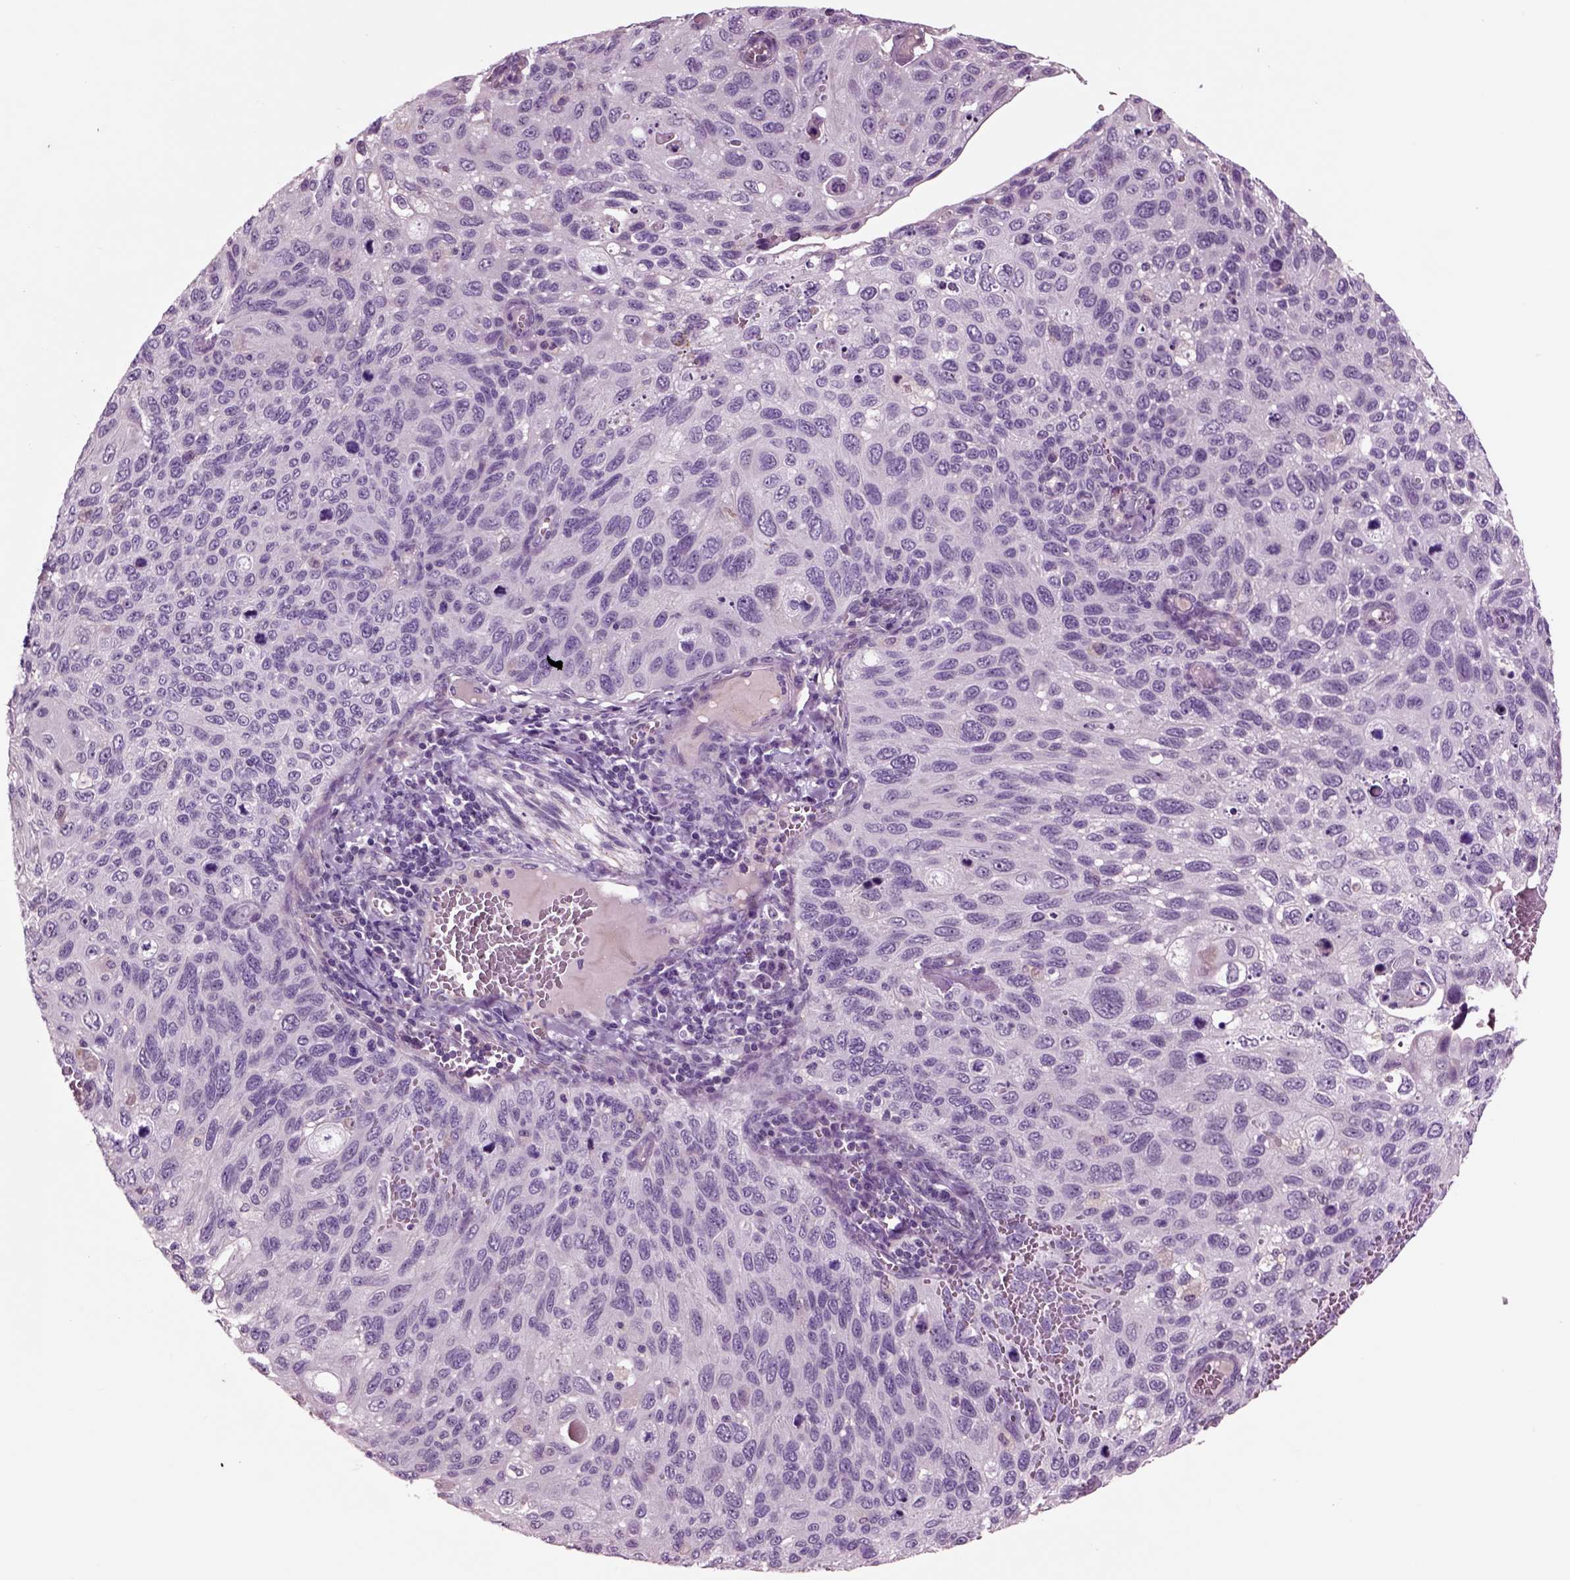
{"staining": {"intensity": "negative", "quantity": "none", "location": "none"}, "tissue": "cervical cancer", "cell_type": "Tumor cells", "image_type": "cancer", "snomed": [{"axis": "morphology", "description": "Squamous cell carcinoma, NOS"}, {"axis": "topography", "description": "Cervix"}], "caption": "Tumor cells are negative for protein expression in human cervical cancer (squamous cell carcinoma).", "gene": "CHGB", "patient": {"sex": "female", "age": 70}}